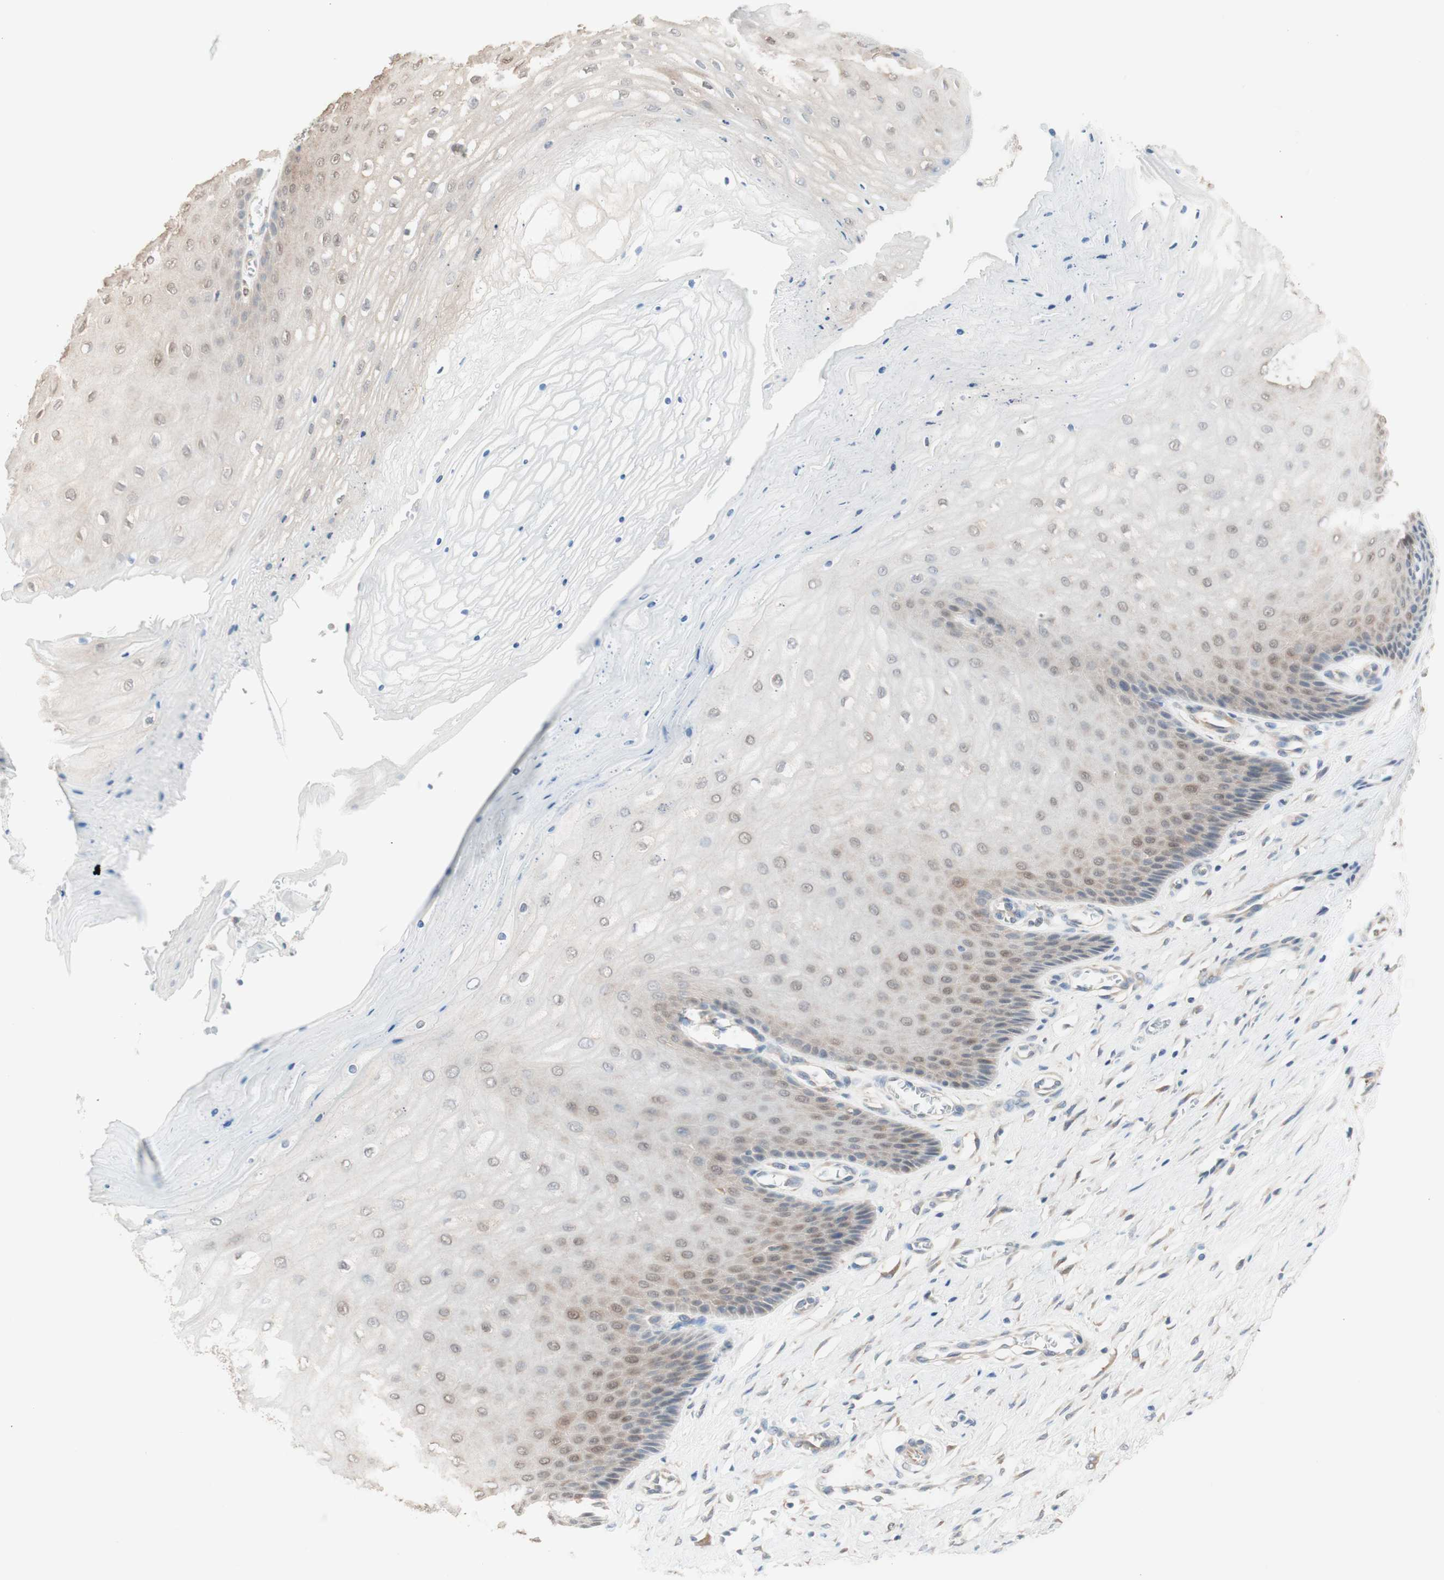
{"staining": {"intensity": "weak", "quantity": ">75%", "location": "cytoplasmic/membranous"}, "tissue": "cervix", "cell_type": "Glandular cells", "image_type": "normal", "snomed": [{"axis": "morphology", "description": "Normal tissue, NOS"}, {"axis": "topography", "description": "Cervix"}], "caption": "The micrograph reveals immunohistochemical staining of unremarkable cervix. There is weak cytoplasmic/membranous positivity is identified in approximately >75% of glandular cells. (DAB (3,3'-diaminobenzidine) IHC with brightfield microscopy, high magnification).", "gene": "COMT", "patient": {"sex": "female", "age": 55}}